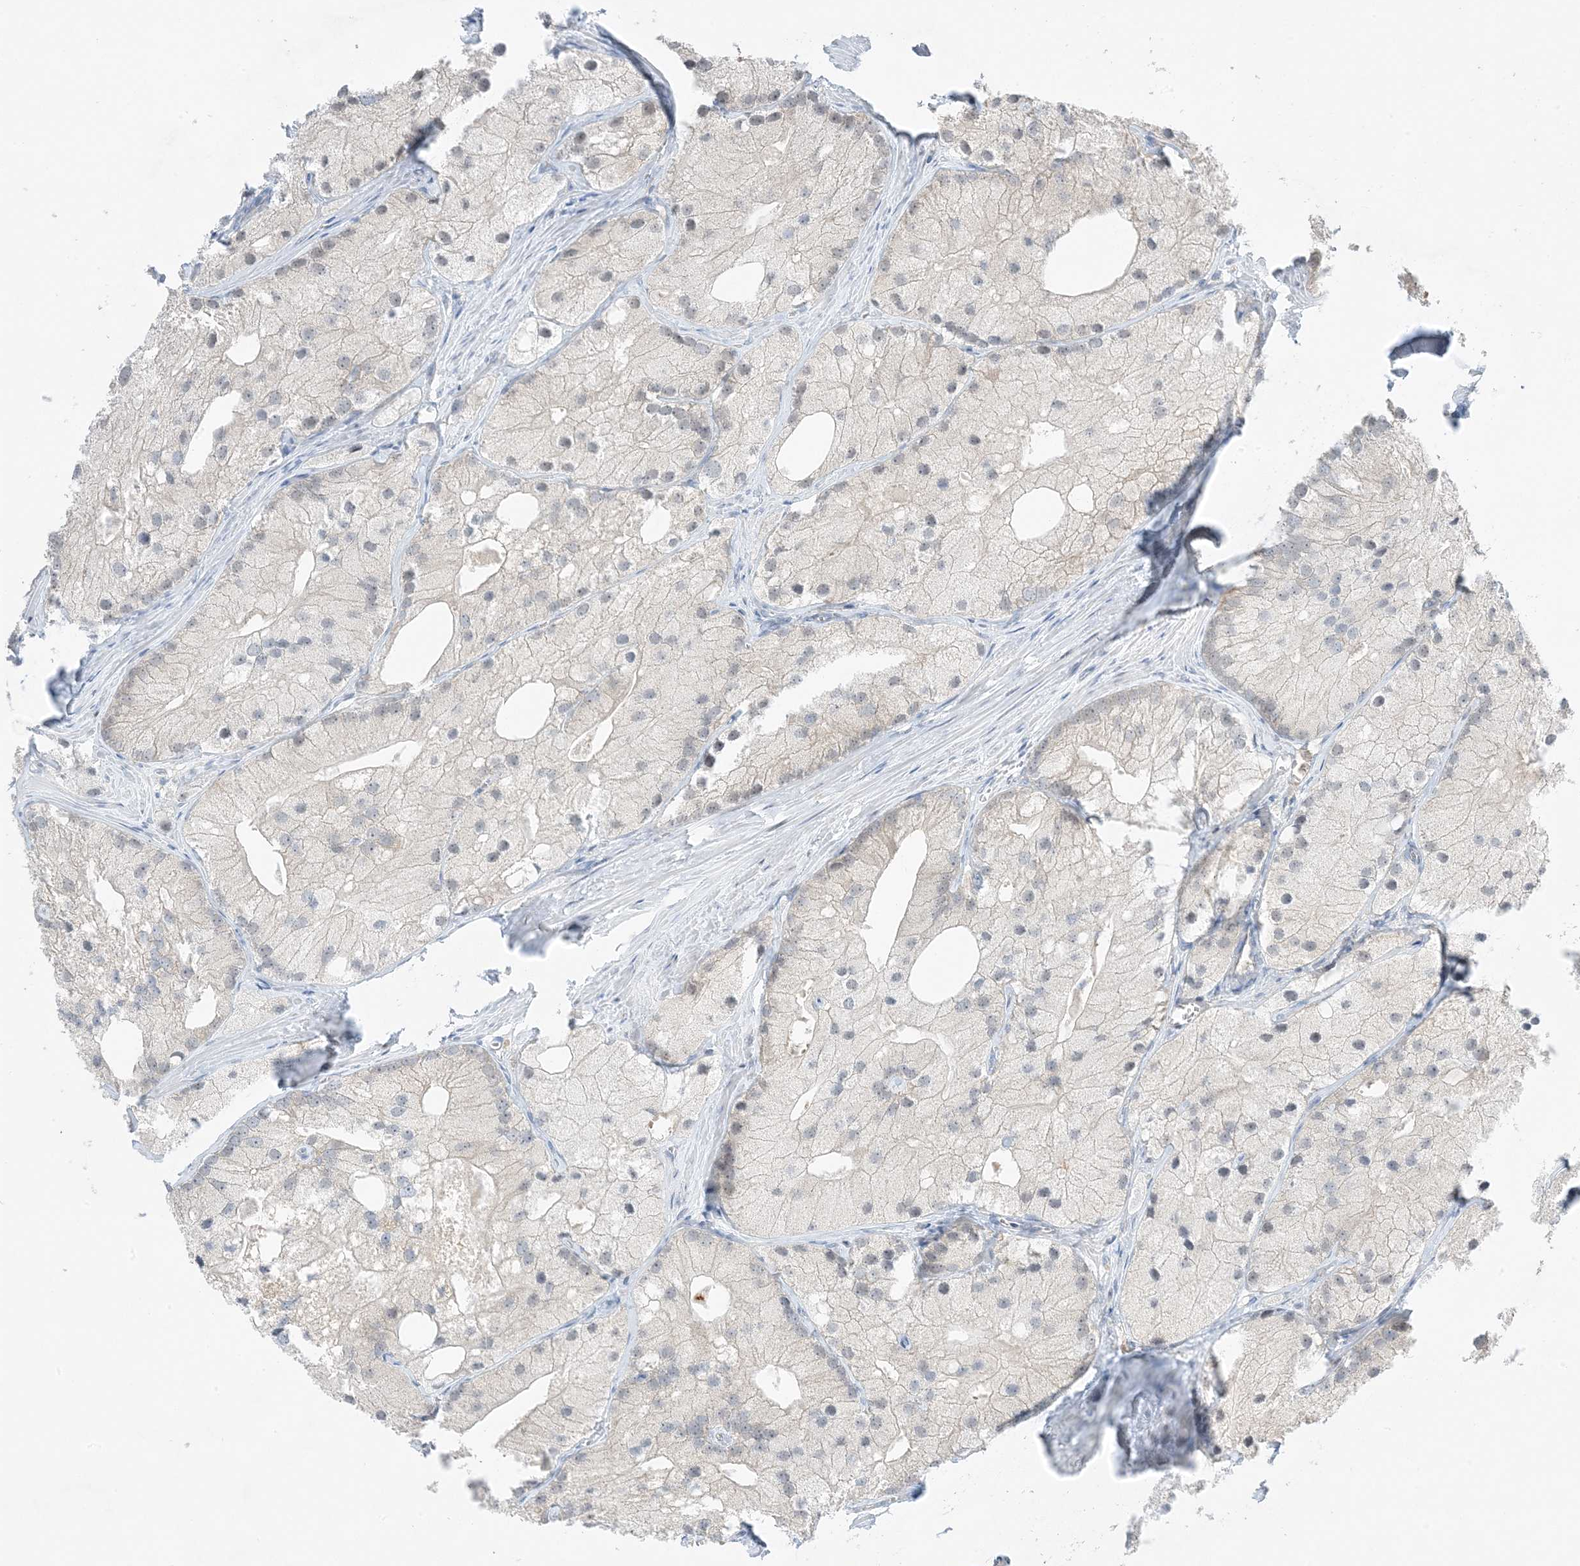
{"staining": {"intensity": "negative", "quantity": "none", "location": "none"}, "tissue": "prostate cancer", "cell_type": "Tumor cells", "image_type": "cancer", "snomed": [{"axis": "morphology", "description": "Adenocarcinoma, Low grade"}, {"axis": "topography", "description": "Prostate"}], "caption": "The histopathology image displays no significant expression in tumor cells of adenocarcinoma (low-grade) (prostate).", "gene": "KIFBP", "patient": {"sex": "male", "age": 69}}